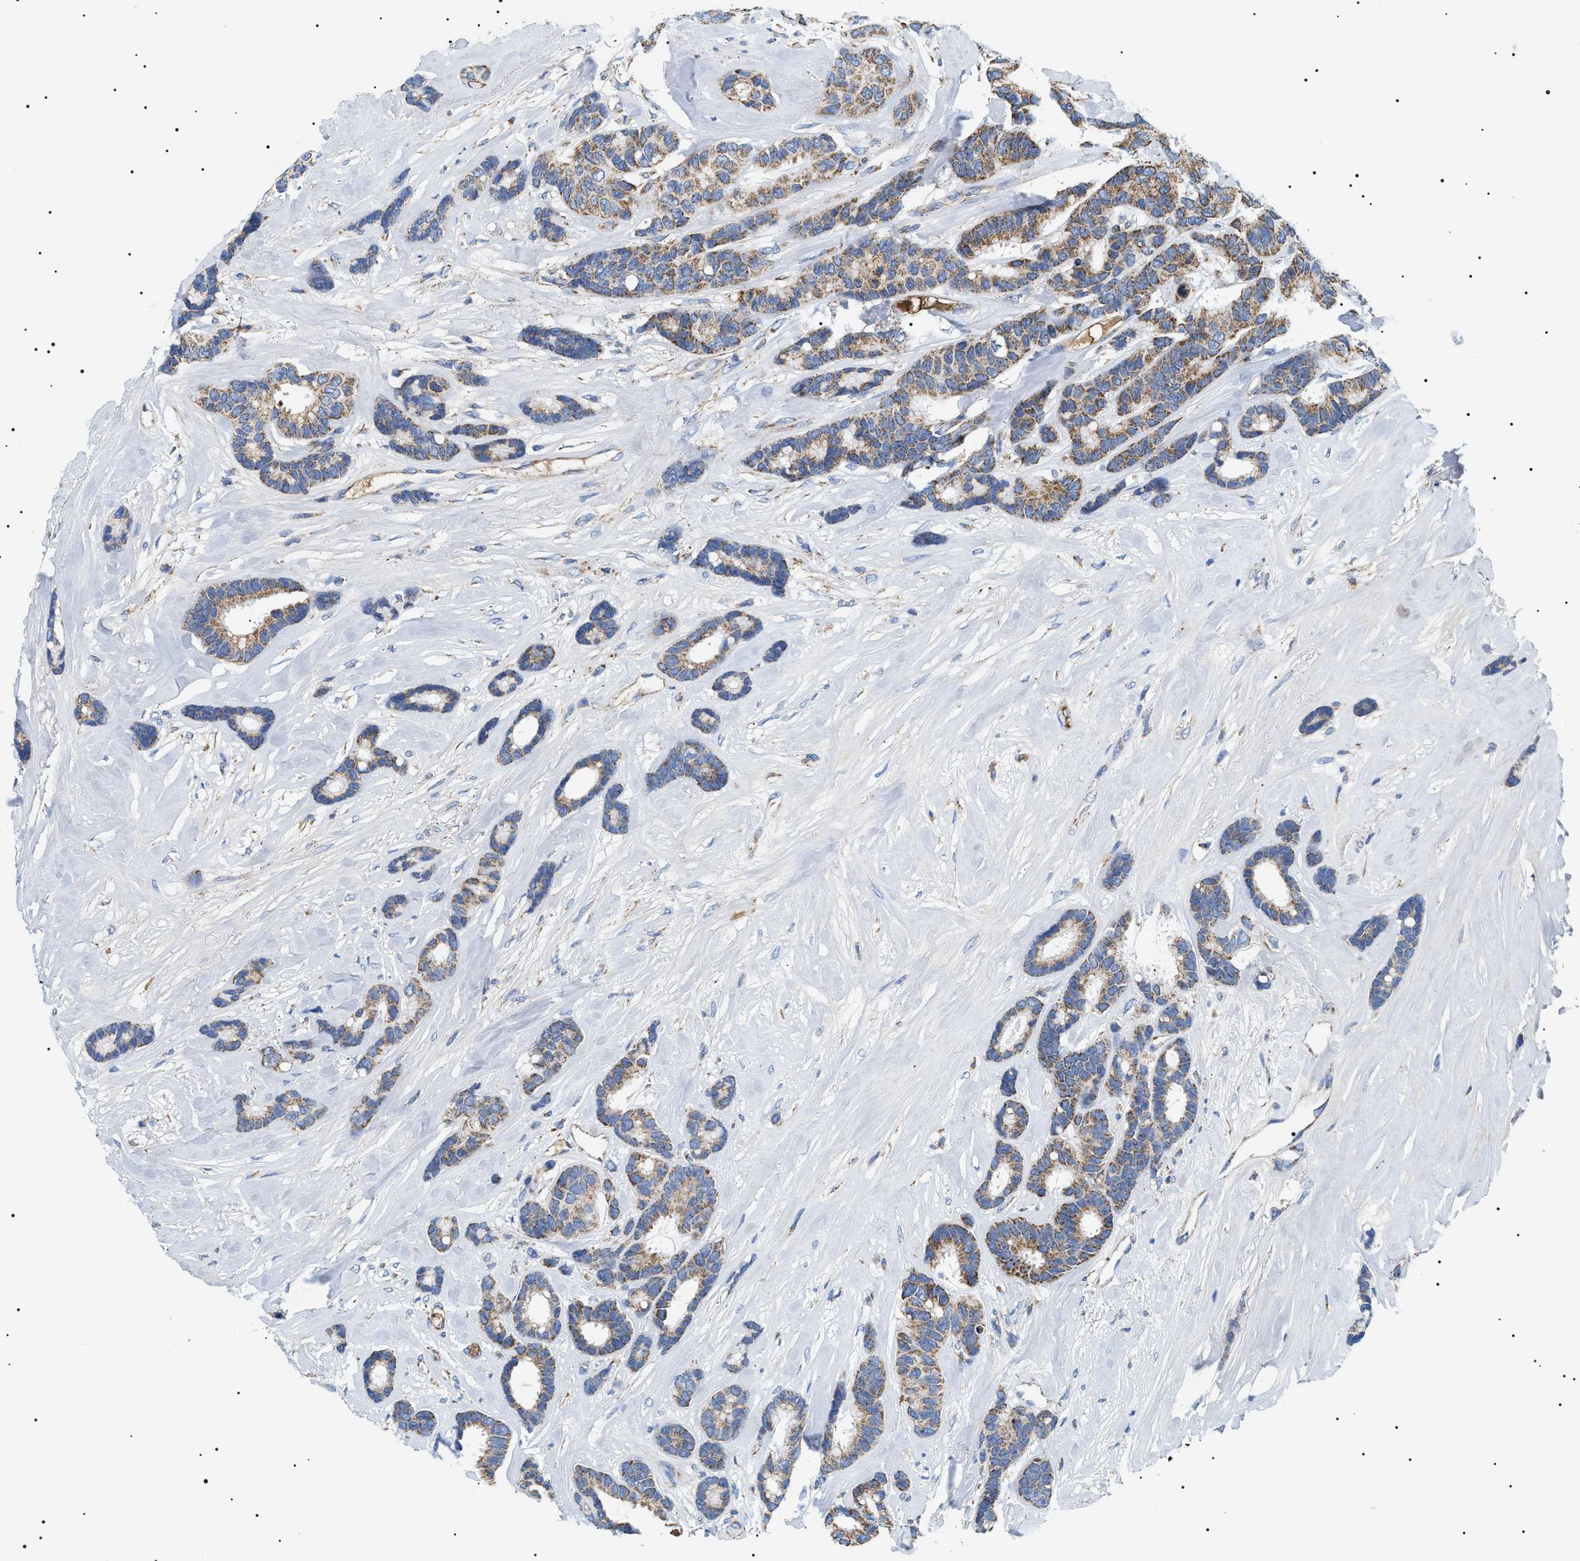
{"staining": {"intensity": "moderate", "quantity": ">75%", "location": "cytoplasmic/membranous"}, "tissue": "breast cancer", "cell_type": "Tumor cells", "image_type": "cancer", "snomed": [{"axis": "morphology", "description": "Duct carcinoma"}, {"axis": "topography", "description": "Breast"}], "caption": "Breast cancer (invasive ductal carcinoma) stained with immunohistochemistry (IHC) displays moderate cytoplasmic/membranous expression in approximately >75% of tumor cells. Immunohistochemistry (ihc) stains the protein in brown and the nuclei are stained blue.", "gene": "OXSM", "patient": {"sex": "female", "age": 87}}